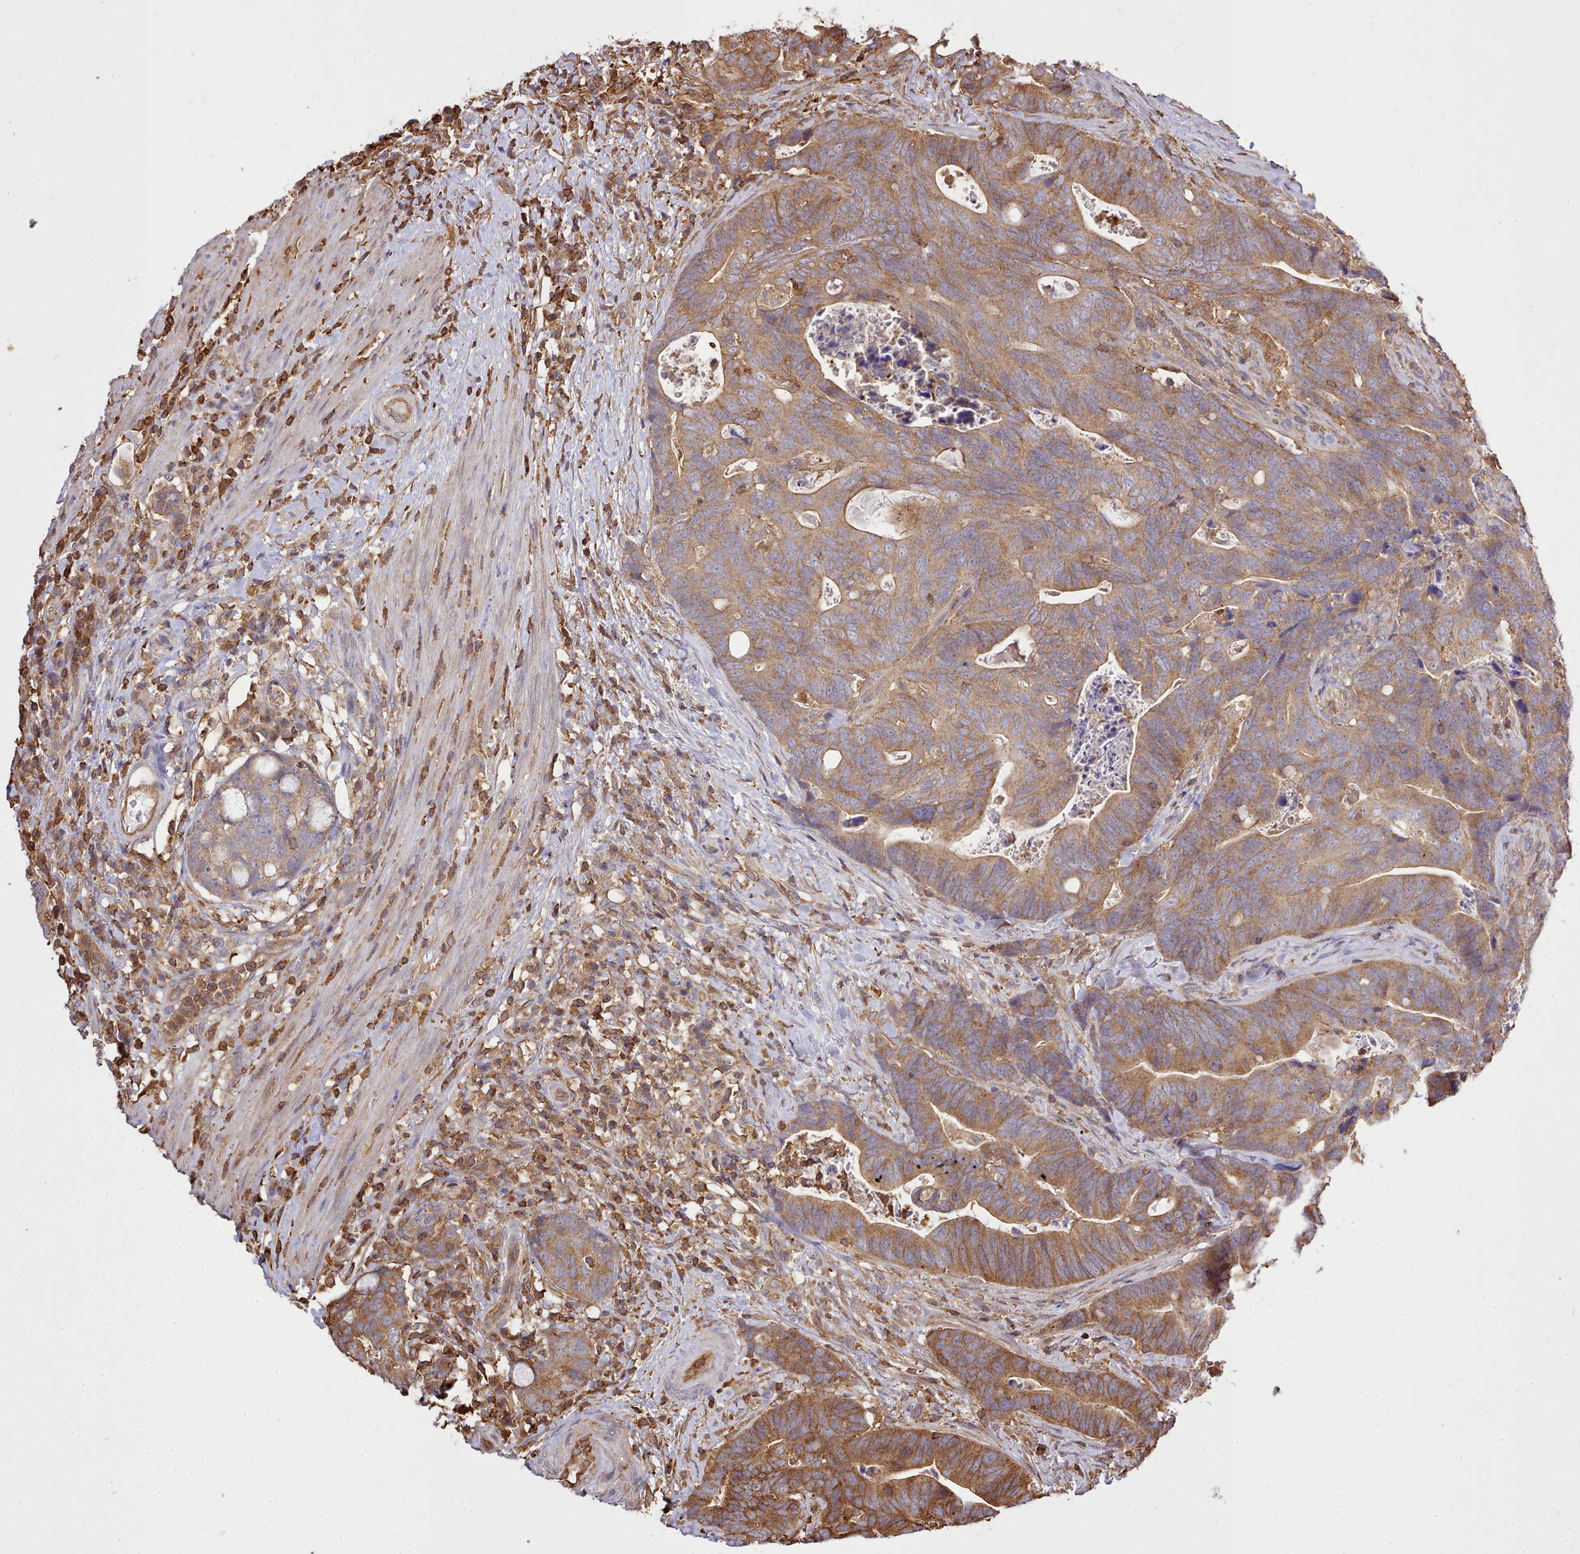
{"staining": {"intensity": "moderate", "quantity": ">75%", "location": "cytoplasmic/membranous"}, "tissue": "colorectal cancer", "cell_type": "Tumor cells", "image_type": "cancer", "snomed": [{"axis": "morphology", "description": "Adenocarcinoma, NOS"}, {"axis": "topography", "description": "Colon"}], "caption": "The micrograph shows a brown stain indicating the presence of a protein in the cytoplasmic/membranous of tumor cells in colorectal cancer. The staining was performed using DAB (3,3'-diaminobenzidine) to visualize the protein expression in brown, while the nuclei were stained in blue with hematoxylin (Magnification: 20x).", "gene": "CAPZA1", "patient": {"sex": "female", "age": 82}}